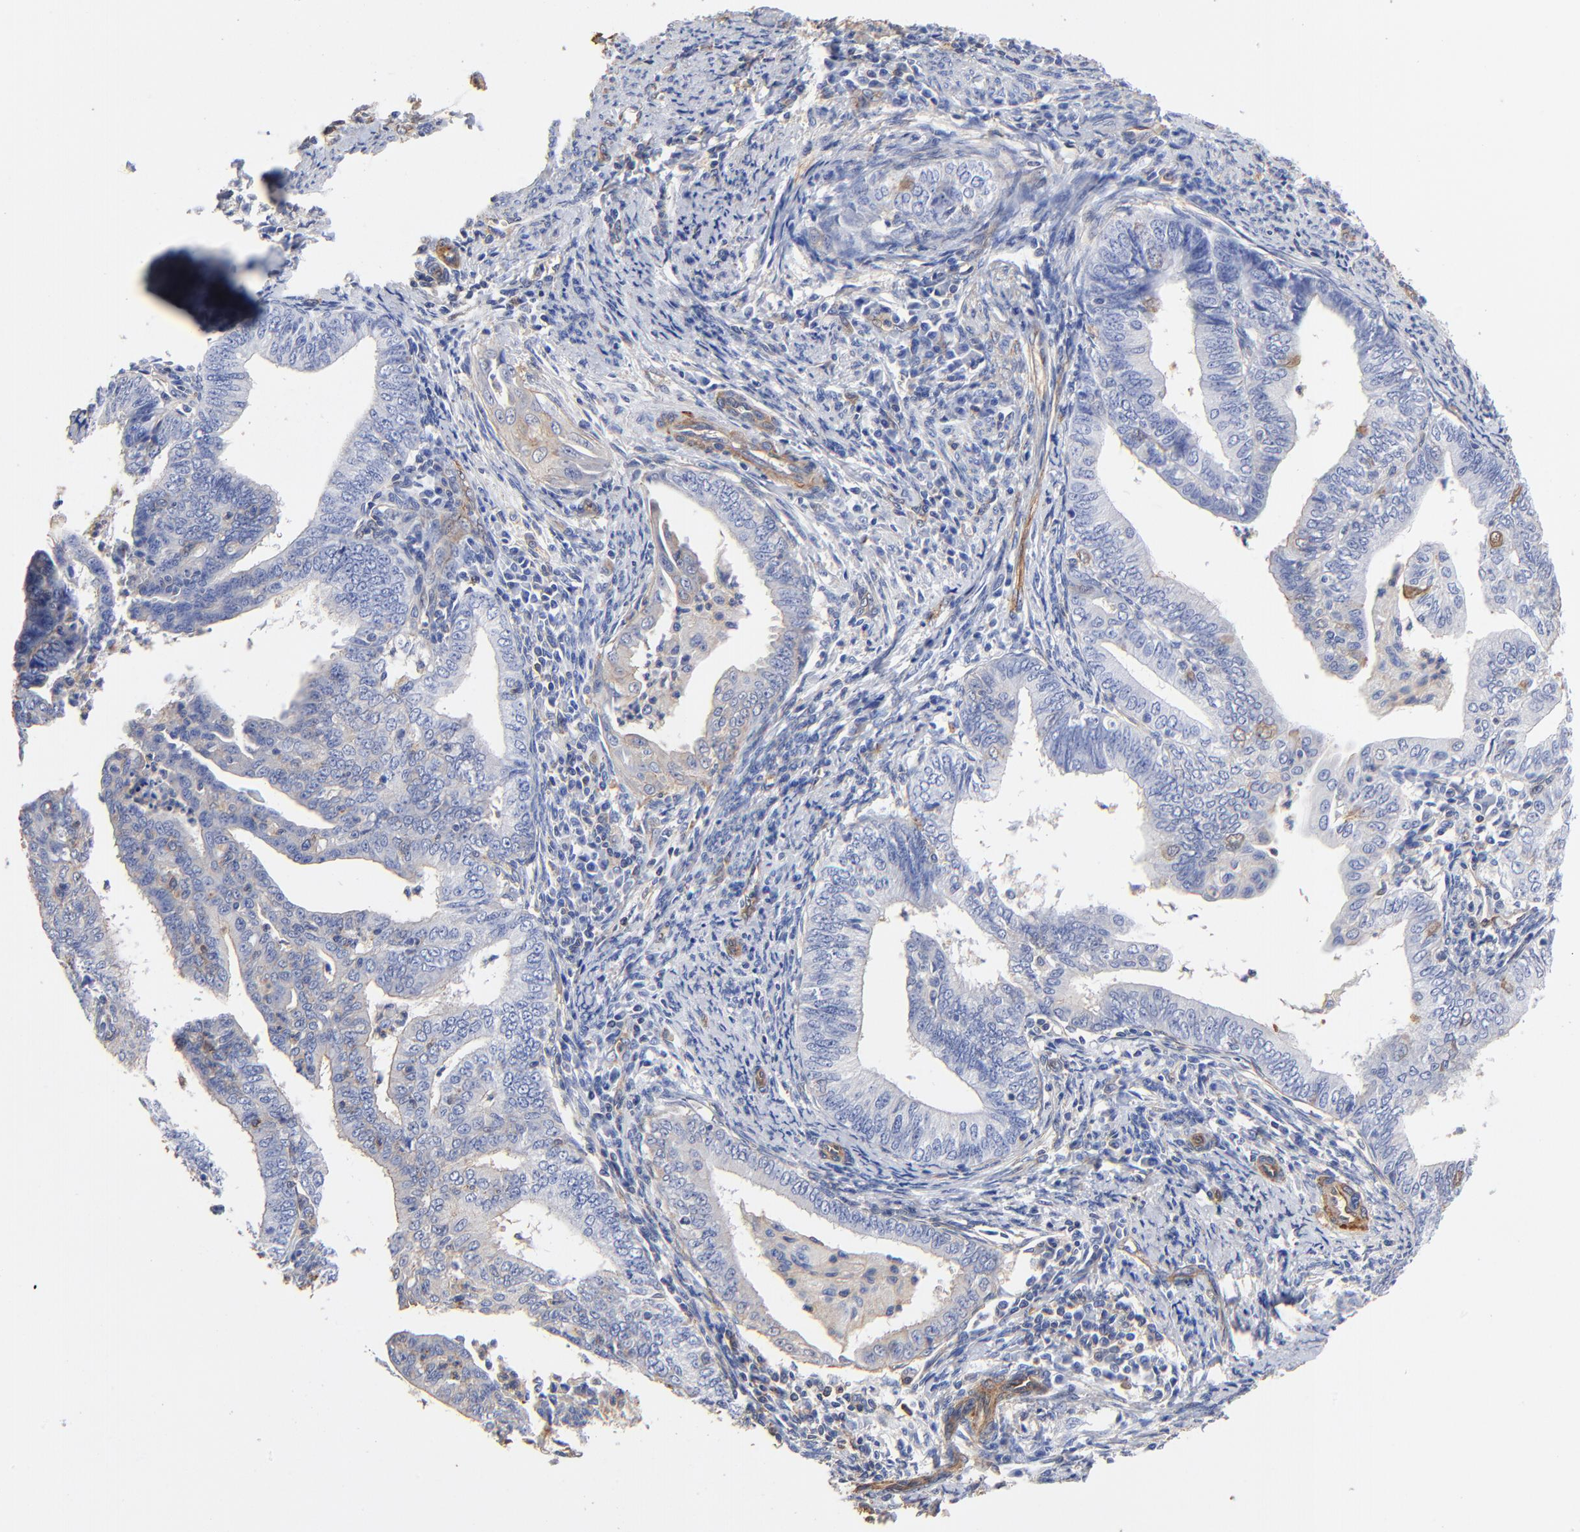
{"staining": {"intensity": "negative", "quantity": "none", "location": "none"}, "tissue": "endometrial cancer", "cell_type": "Tumor cells", "image_type": "cancer", "snomed": [{"axis": "morphology", "description": "Adenocarcinoma, NOS"}, {"axis": "topography", "description": "Endometrium"}], "caption": "A photomicrograph of human endometrial cancer (adenocarcinoma) is negative for staining in tumor cells.", "gene": "TAGLN2", "patient": {"sex": "female", "age": 66}}